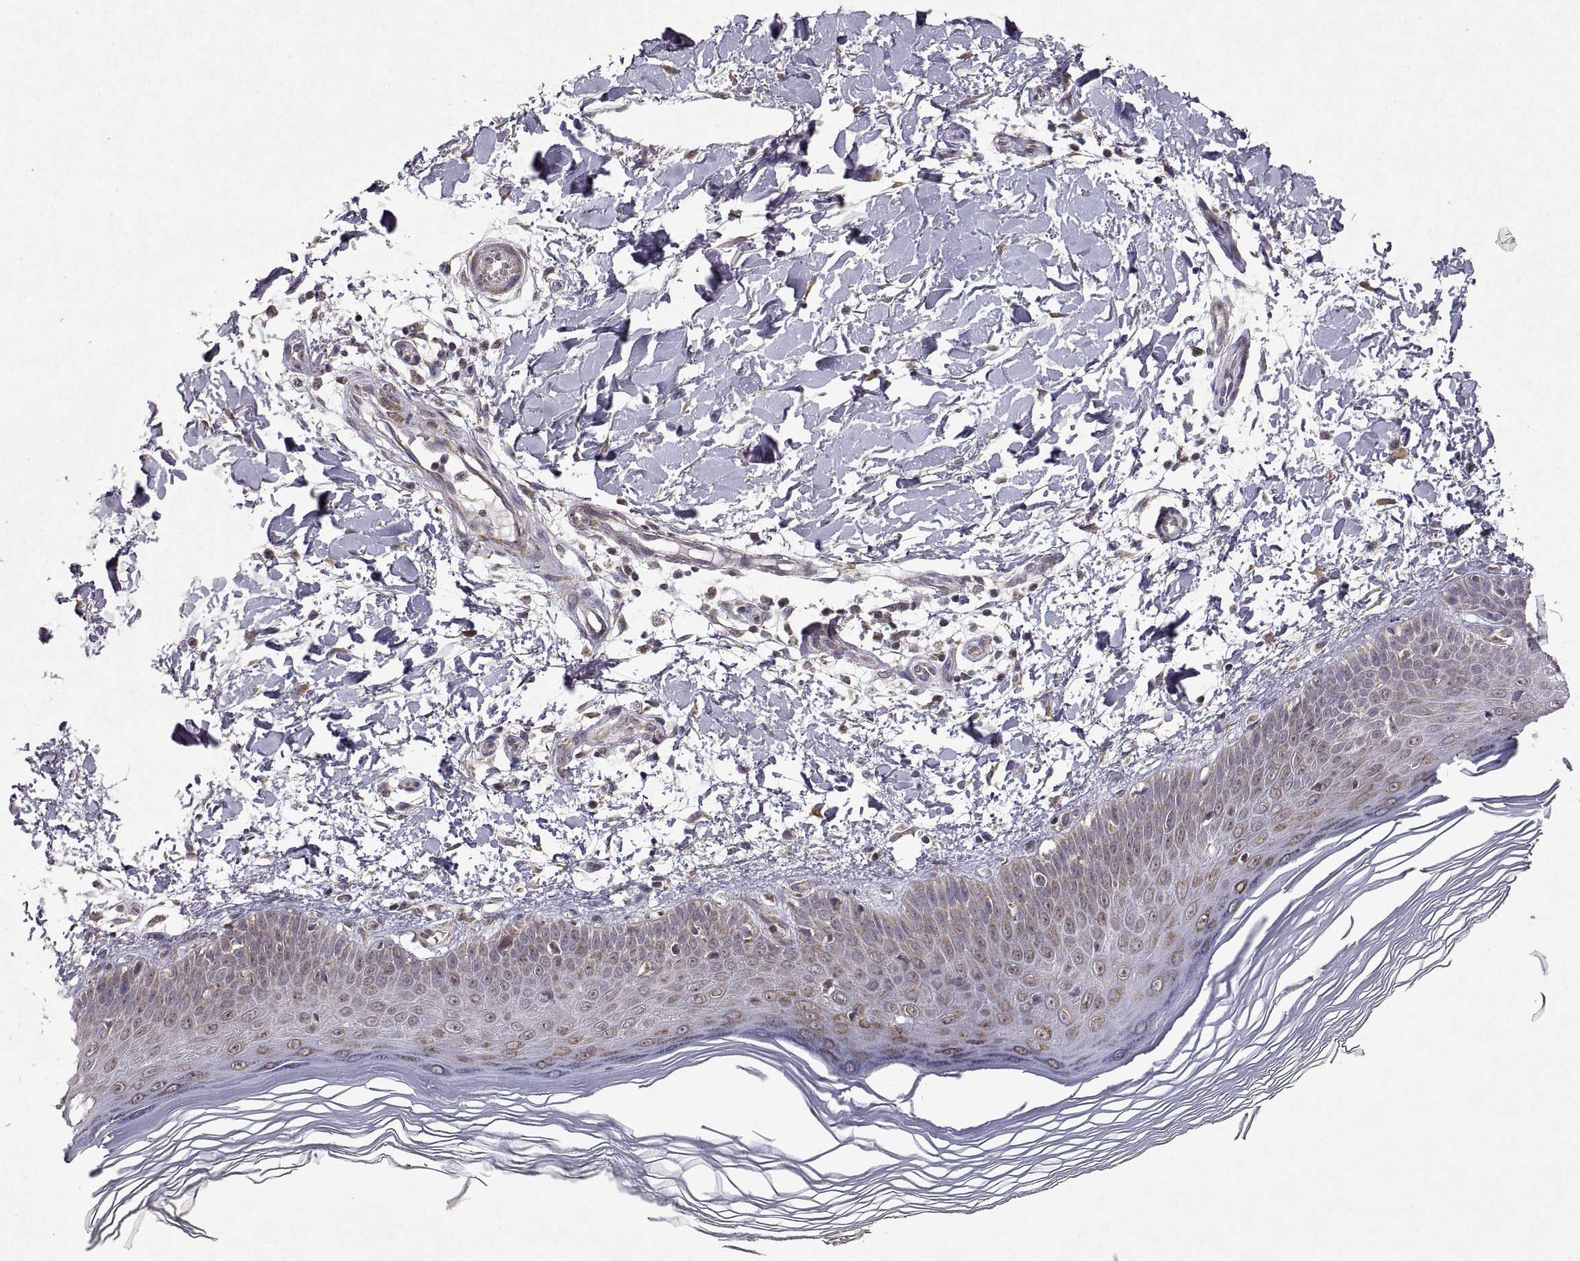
{"staining": {"intensity": "negative", "quantity": "none", "location": "none"}, "tissue": "skin", "cell_type": "Fibroblasts", "image_type": "normal", "snomed": [{"axis": "morphology", "description": "Normal tissue, NOS"}, {"axis": "topography", "description": "Skin"}], "caption": "Image shows no protein staining in fibroblasts of normal skin.", "gene": "MANBAL", "patient": {"sex": "female", "age": 62}}